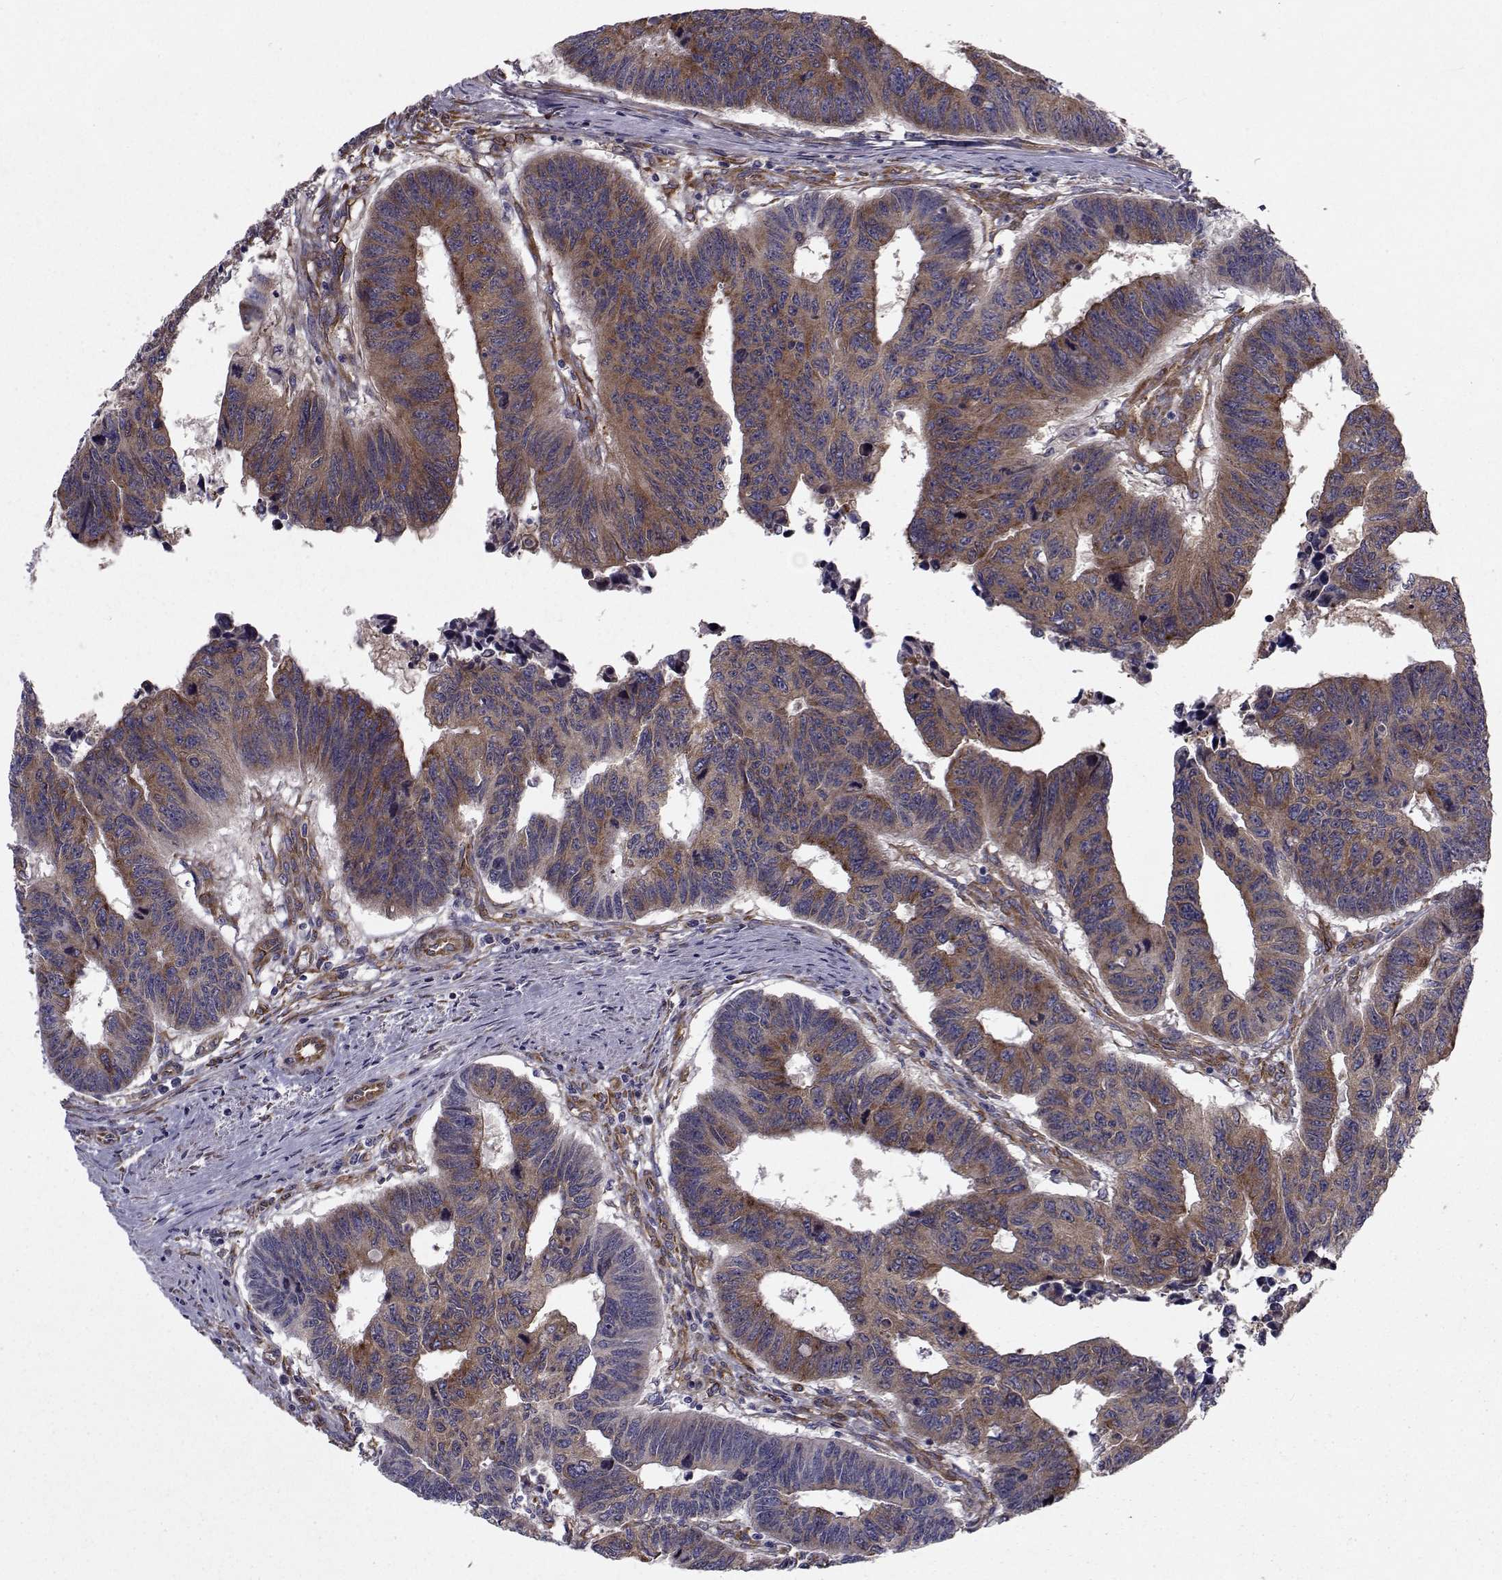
{"staining": {"intensity": "strong", "quantity": "25%-75%", "location": "cytoplasmic/membranous"}, "tissue": "colorectal cancer", "cell_type": "Tumor cells", "image_type": "cancer", "snomed": [{"axis": "morphology", "description": "Adenocarcinoma, NOS"}, {"axis": "topography", "description": "Rectum"}], "caption": "A high amount of strong cytoplasmic/membranous expression is seen in approximately 25%-75% of tumor cells in colorectal cancer (adenocarcinoma) tissue. Using DAB (brown) and hematoxylin (blue) stains, captured at high magnification using brightfield microscopy.", "gene": "TRIP10", "patient": {"sex": "female", "age": 85}}